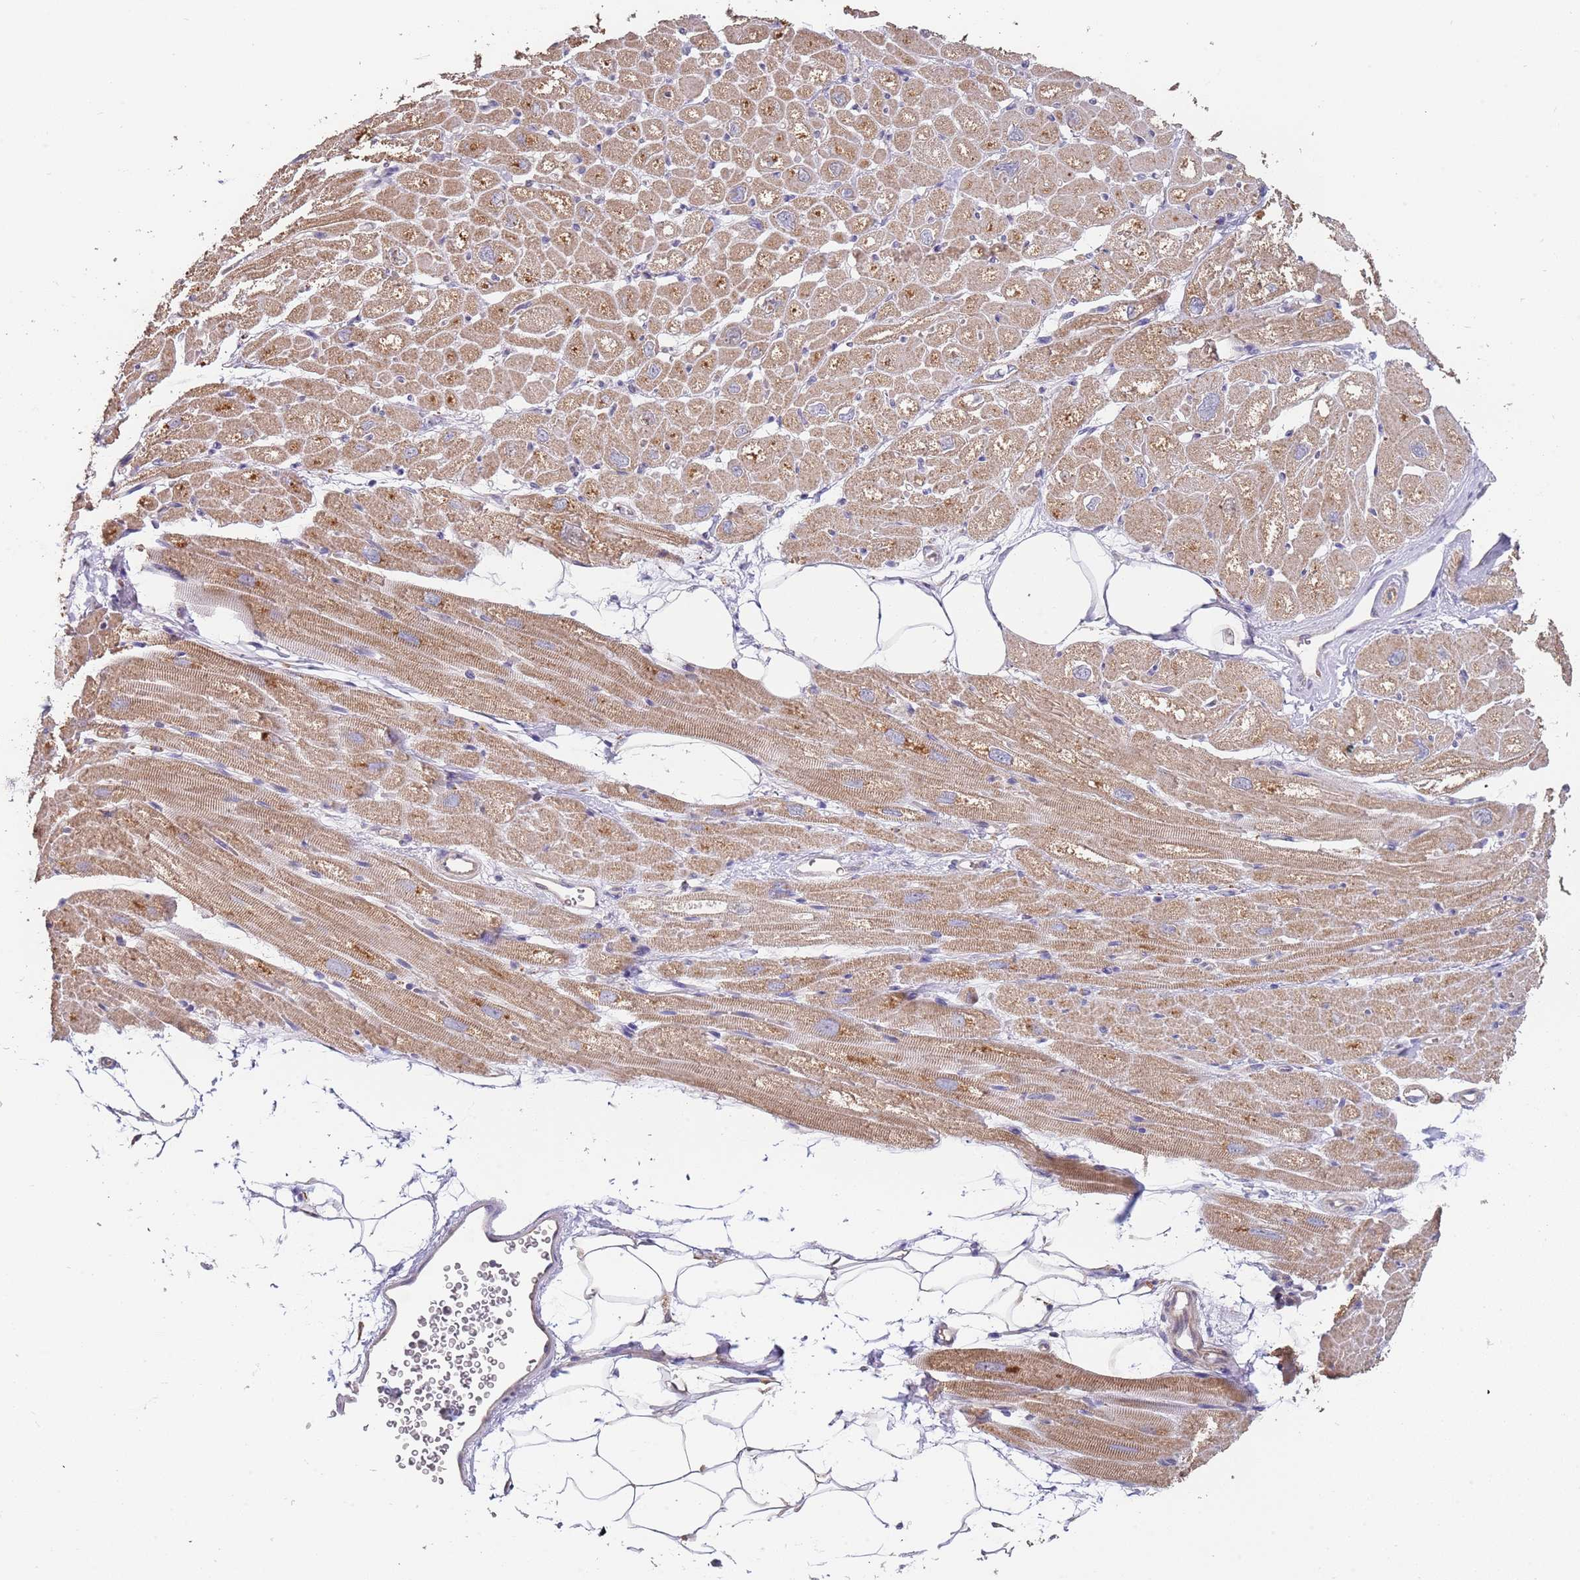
{"staining": {"intensity": "moderate", "quantity": "25%-75%", "location": "cytoplasmic/membranous"}, "tissue": "heart muscle", "cell_type": "Cardiomyocytes", "image_type": "normal", "snomed": [{"axis": "morphology", "description": "Normal tissue, NOS"}, {"axis": "topography", "description": "Heart"}], "caption": "DAB (3,3'-diaminobenzidine) immunohistochemical staining of unremarkable heart muscle demonstrates moderate cytoplasmic/membranous protein positivity in about 25%-75% of cardiomyocytes. The staining was performed using DAB to visualize the protein expression in brown, while the nuclei were stained in blue with hematoxylin (Magnification: 20x).", "gene": "TMEM64", "patient": {"sex": "male", "age": 50}}